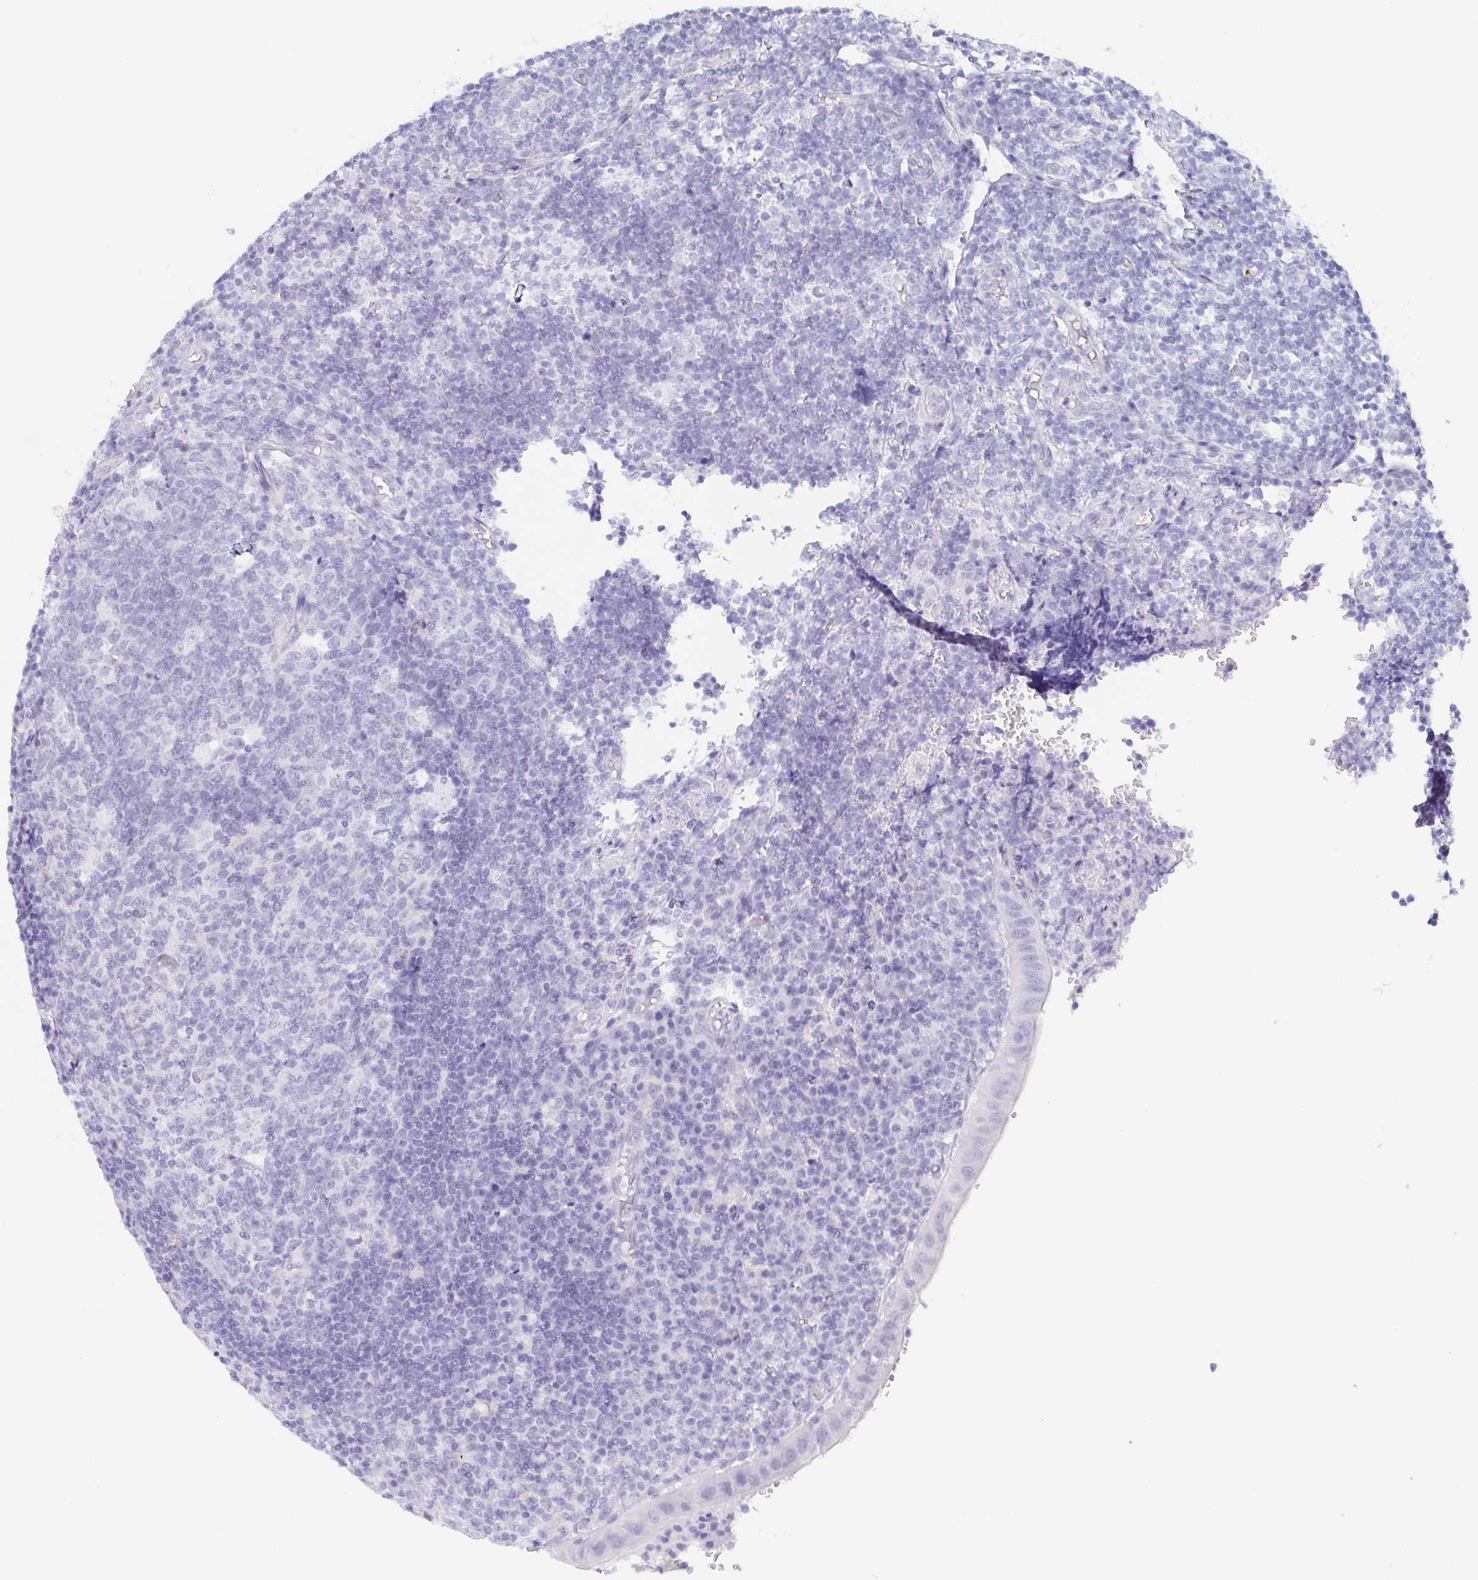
{"staining": {"intensity": "negative", "quantity": "none", "location": "none"}, "tissue": "appendix", "cell_type": "Glandular cells", "image_type": "normal", "snomed": [{"axis": "morphology", "description": "Normal tissue, NOS"}, {"axis": "topography", "description": "Appendix"}], "caption": "Glandular cells are negative for protein expression in unremarkable human appendix. The staining was performed using DAB to visualize the protein expression in brown, while the nuclei were stained in blue with hematoxylin (Magnification: 20x).", "gene": "ENSG00000275778", "patient": {"sex": "male", "age": 18}}